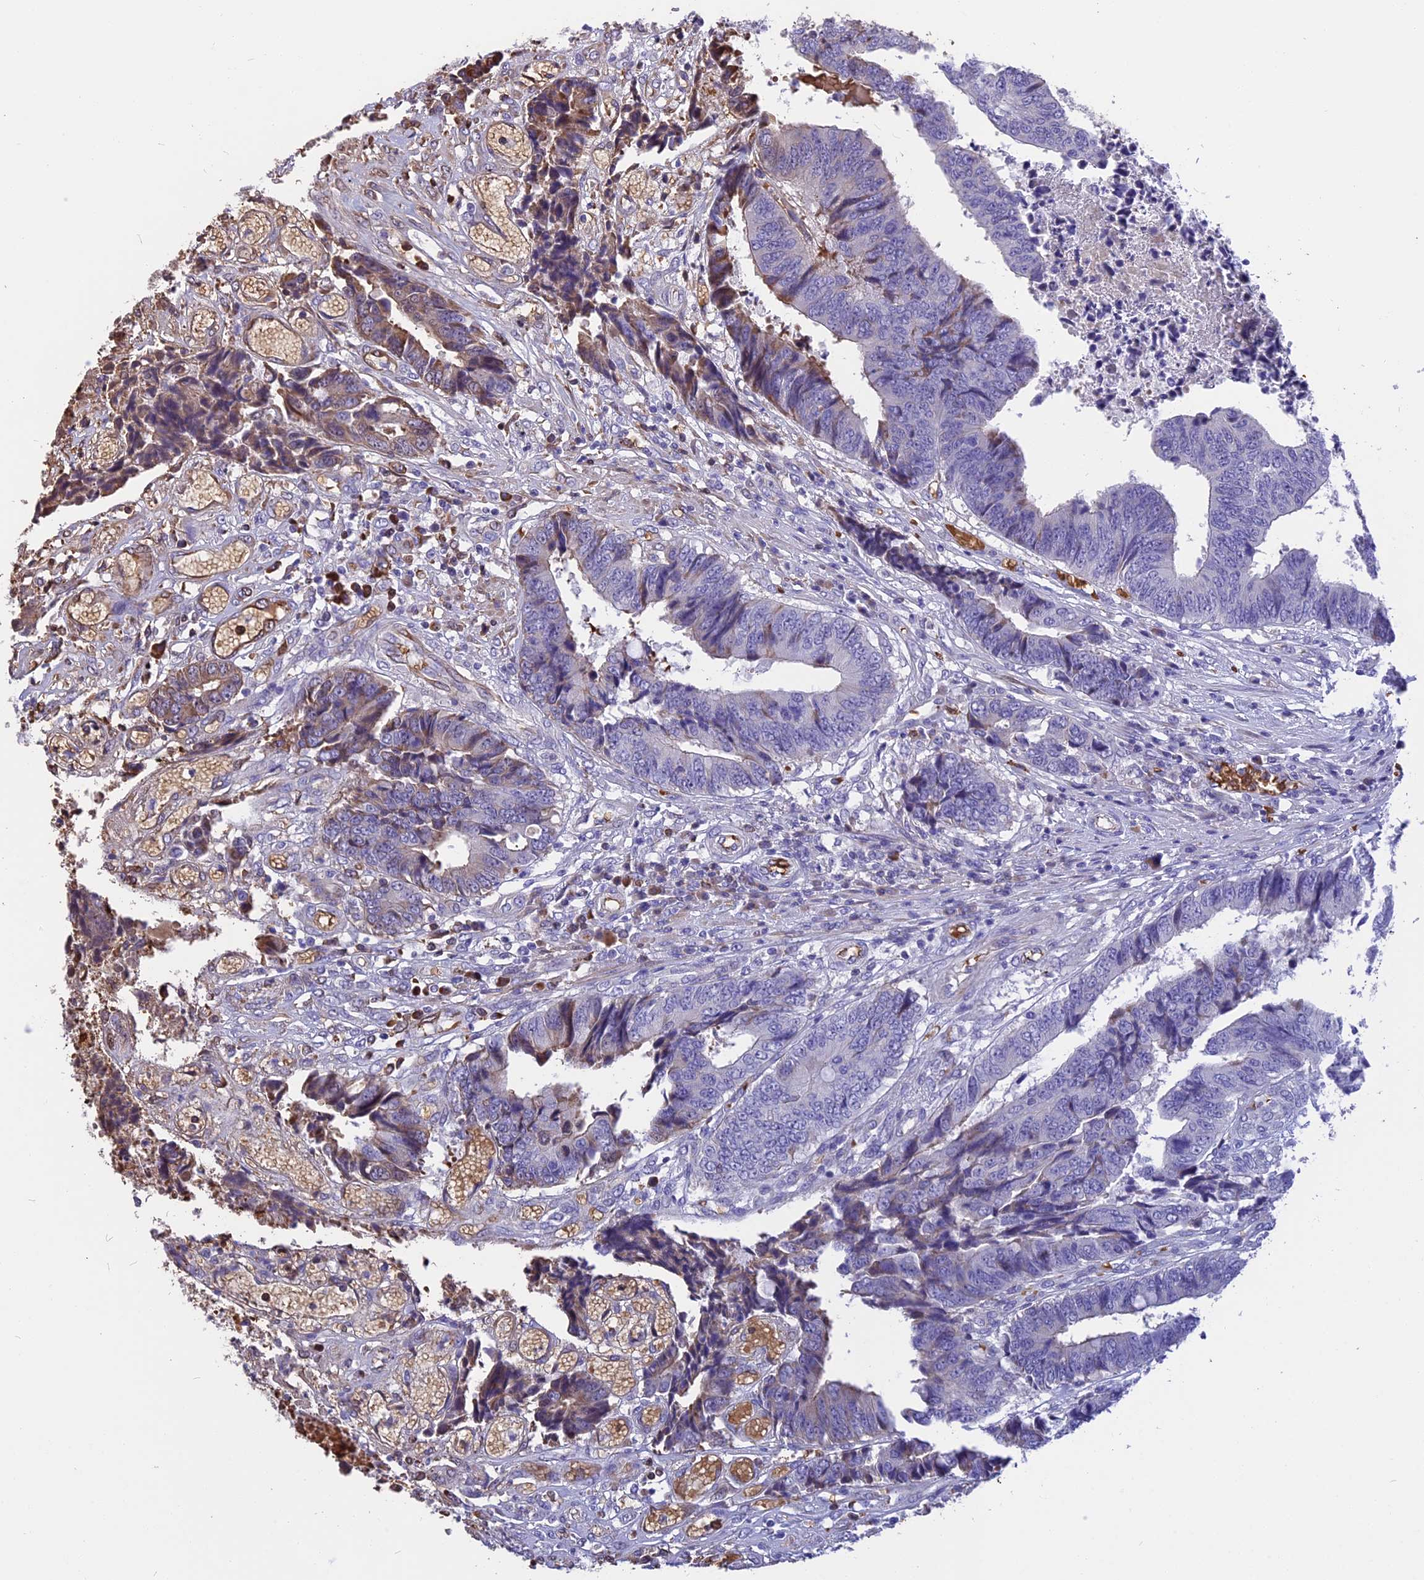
{"staining": {"intensity": "weak", "quantity": "25%-75%", "location": "cytoplasmic/membranous"}, "tissue": "colorectal cancer", "cell_type": "Tumor cells", "image_type": "cancer", "snomed": [{"axis": "morphology", "description": "Adenocarcinoma, NOS"}, {"axis": "topography", "description": "Rectum"}], "caption": "Protein staining of adenocarcinoma (colorectal) tissue exhibits weak cytoplasmic/membranous positivity in about 25%-75% of tumor cells.", "gene": "TNNC2", "patient": {"sex": "male", "age": 84}}